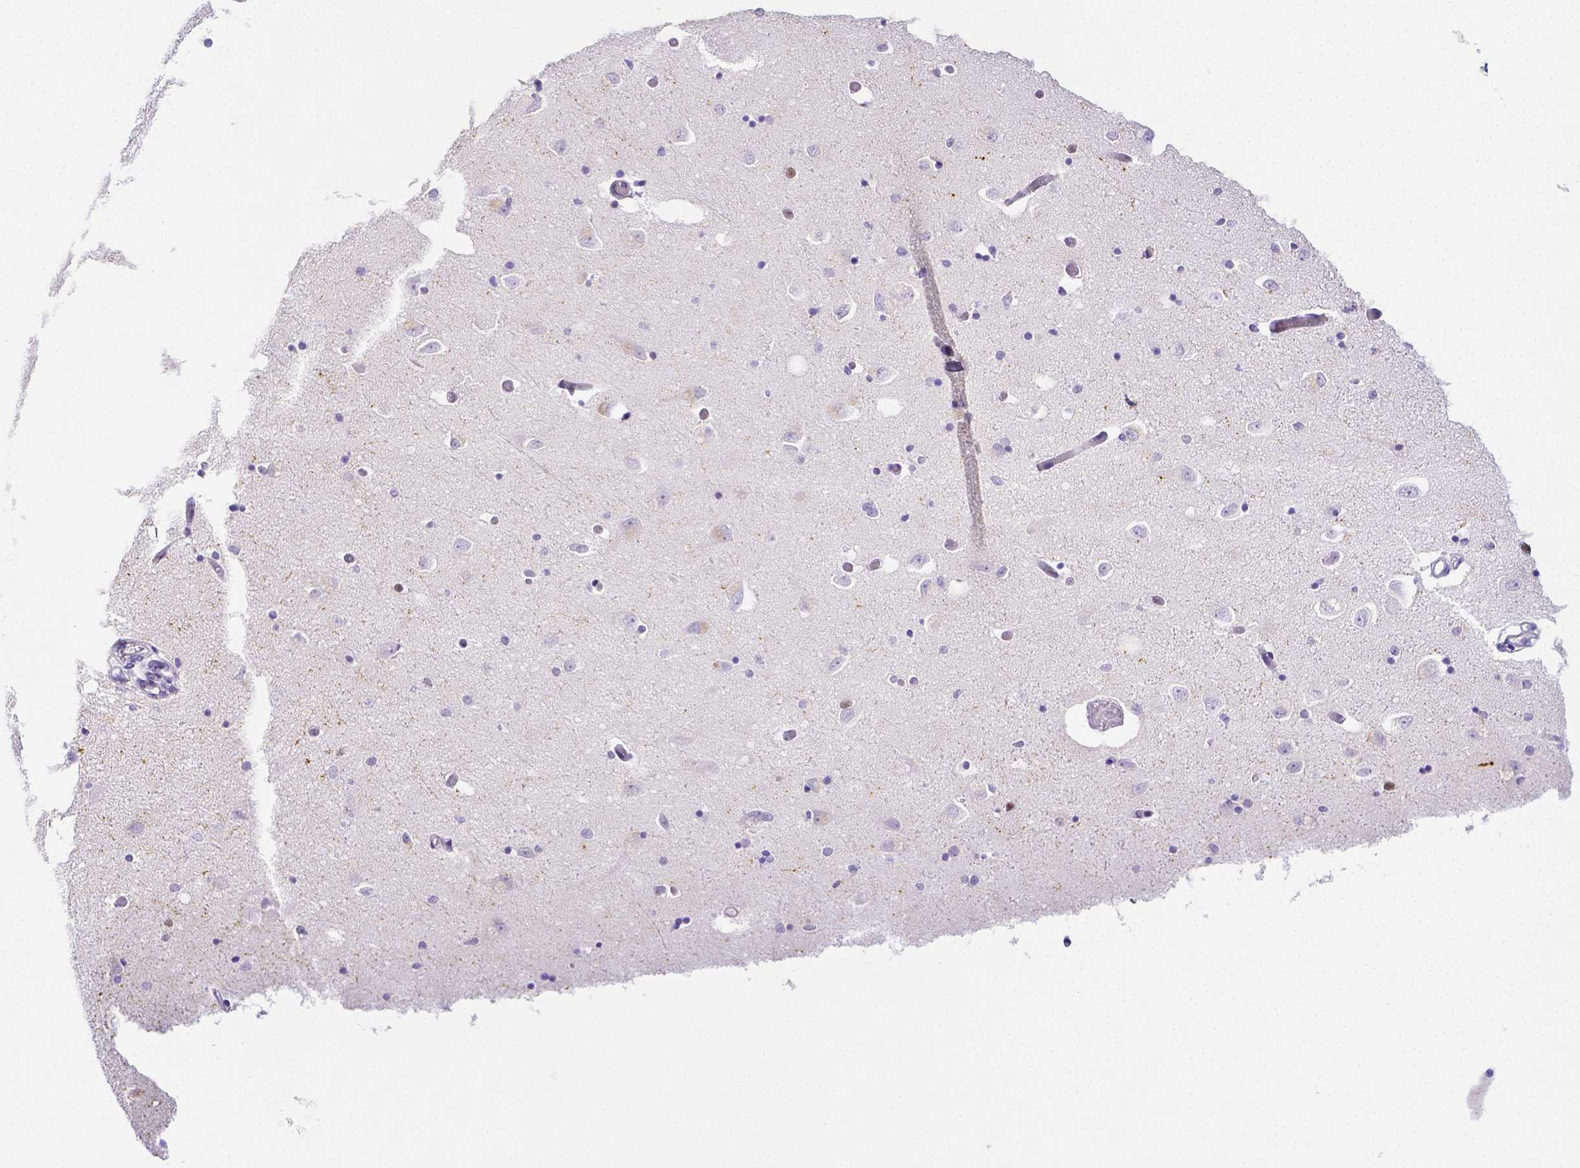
{"staining": {"intensity": "moderate", "quantity": "<25%", "location": "nuclear"}, "tissue": "caudate", "cell_type": "Glial cells", "image_type": "normal", "snomed": [{"axis": "morphology", "description": "Normal tissue, NOS"}, {"axis": "topography", "description": "Lateral ventricle wall"}, {"axis": "topography", "description": "Hippocampus"}], "caption": "High-power microscopy captured an immunohistochemistry (IHC) image of normal caudate, revealing moderate nuclear expression in about <25% of glial cells. The staining was performed using DAB to visualize the protein expression in brown, while the nuclei were stained in blue with hematoxylin (Magnification: 20x).", "gene": "ARHGAP36", "patient": {"sex": "female", "age": 63}}